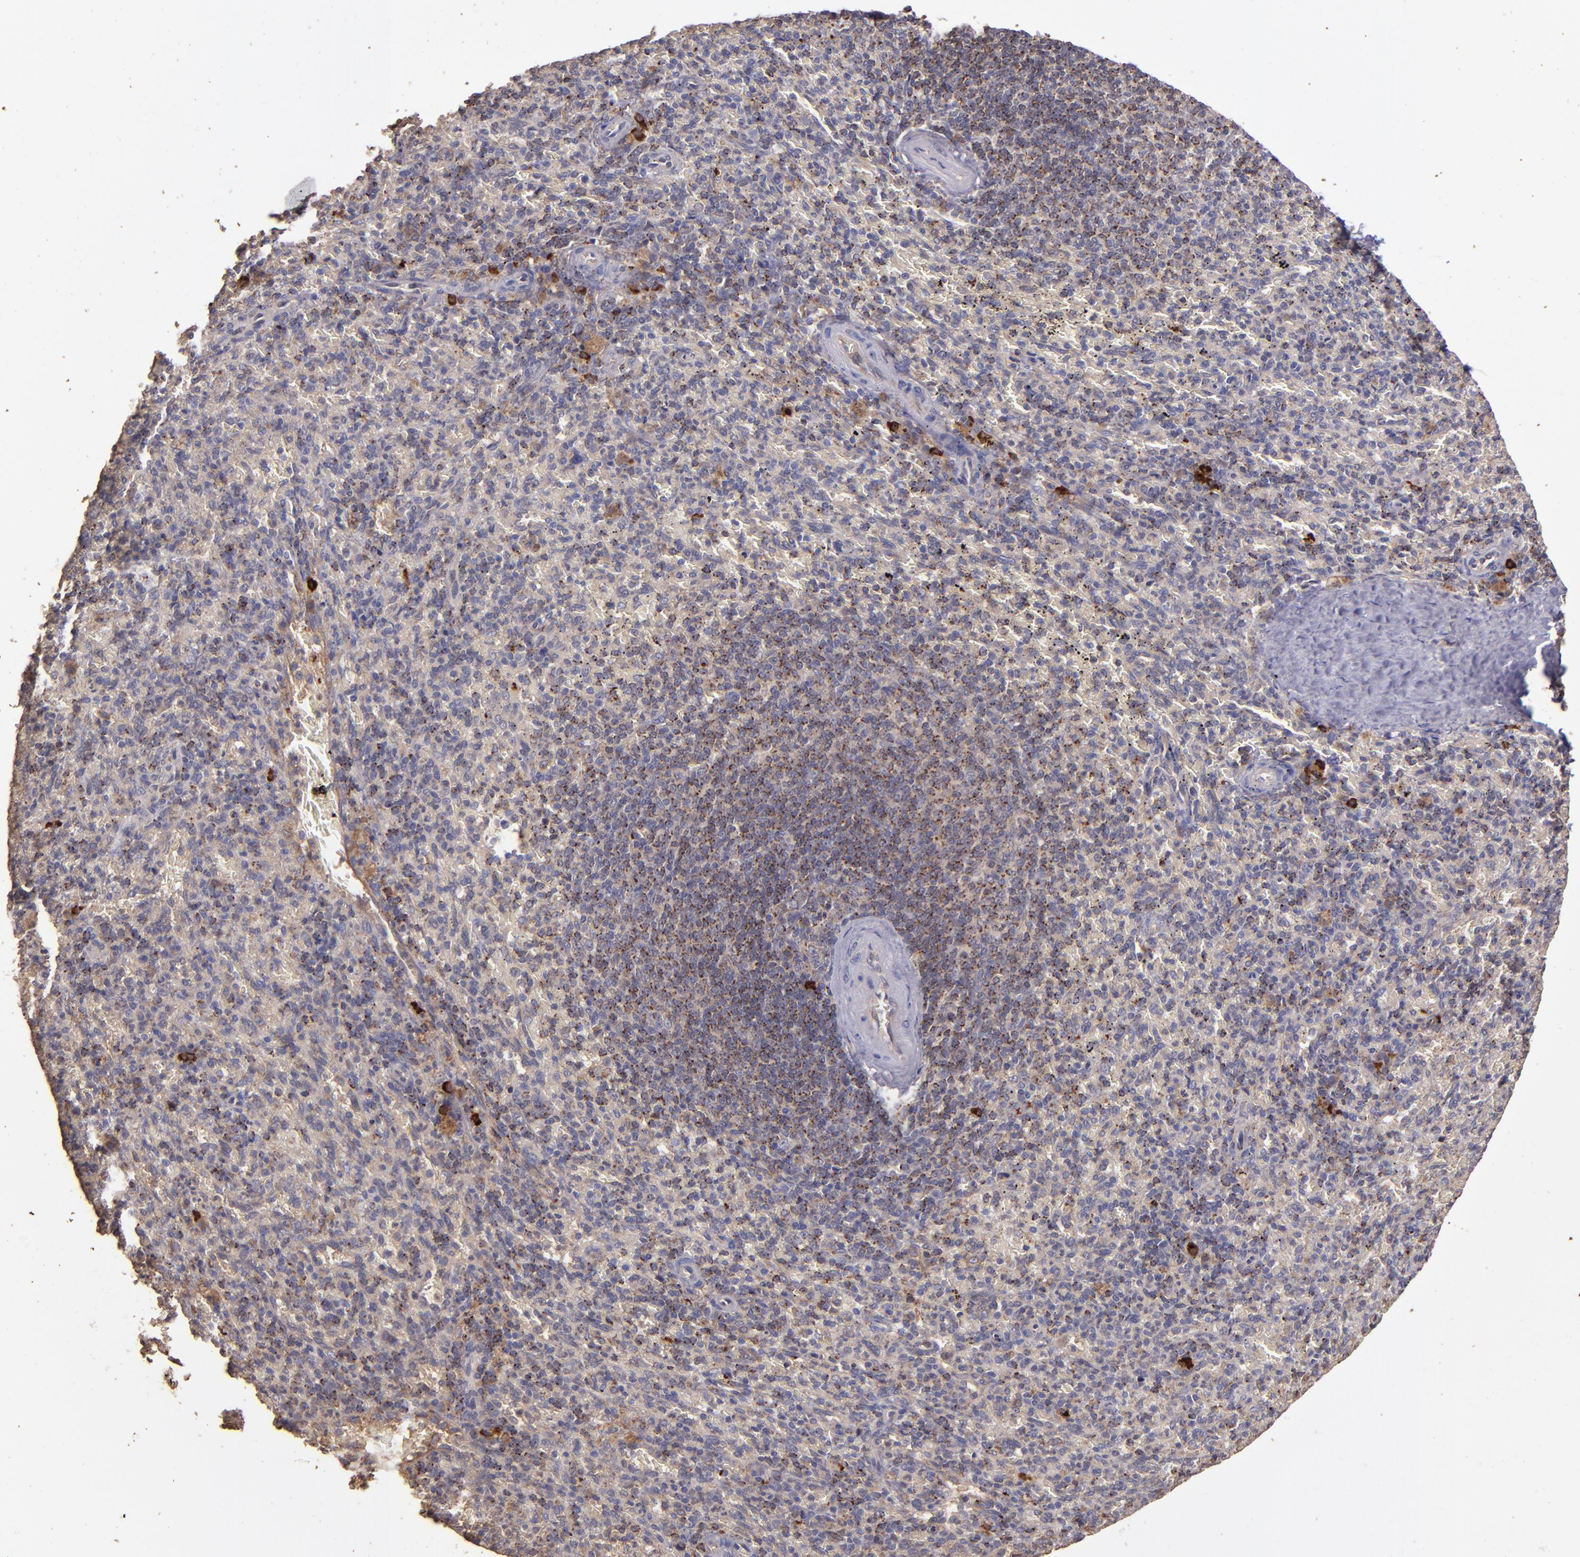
{"staining": {"intensity": "weak", "quantity": "<25%", "location": "cytoplasmic/membranous"}, "tissue": "spleen", "cell_type": "Cells in red pulp", "image_type": "normal", "snomed": [{"axis": "morphology", "description": "Normal tissue, NOS"}, {"axis": "topography", "description": "Spleen"}], "caption": "Cells in red pulp show no significant positivity in normal spleen. (DAB (3,3'-diaminobenzidine) immunohistochemistry (IHC), high magnification).", "gene": "SRRD", "patient": {"sex": "female", "age": 43}}